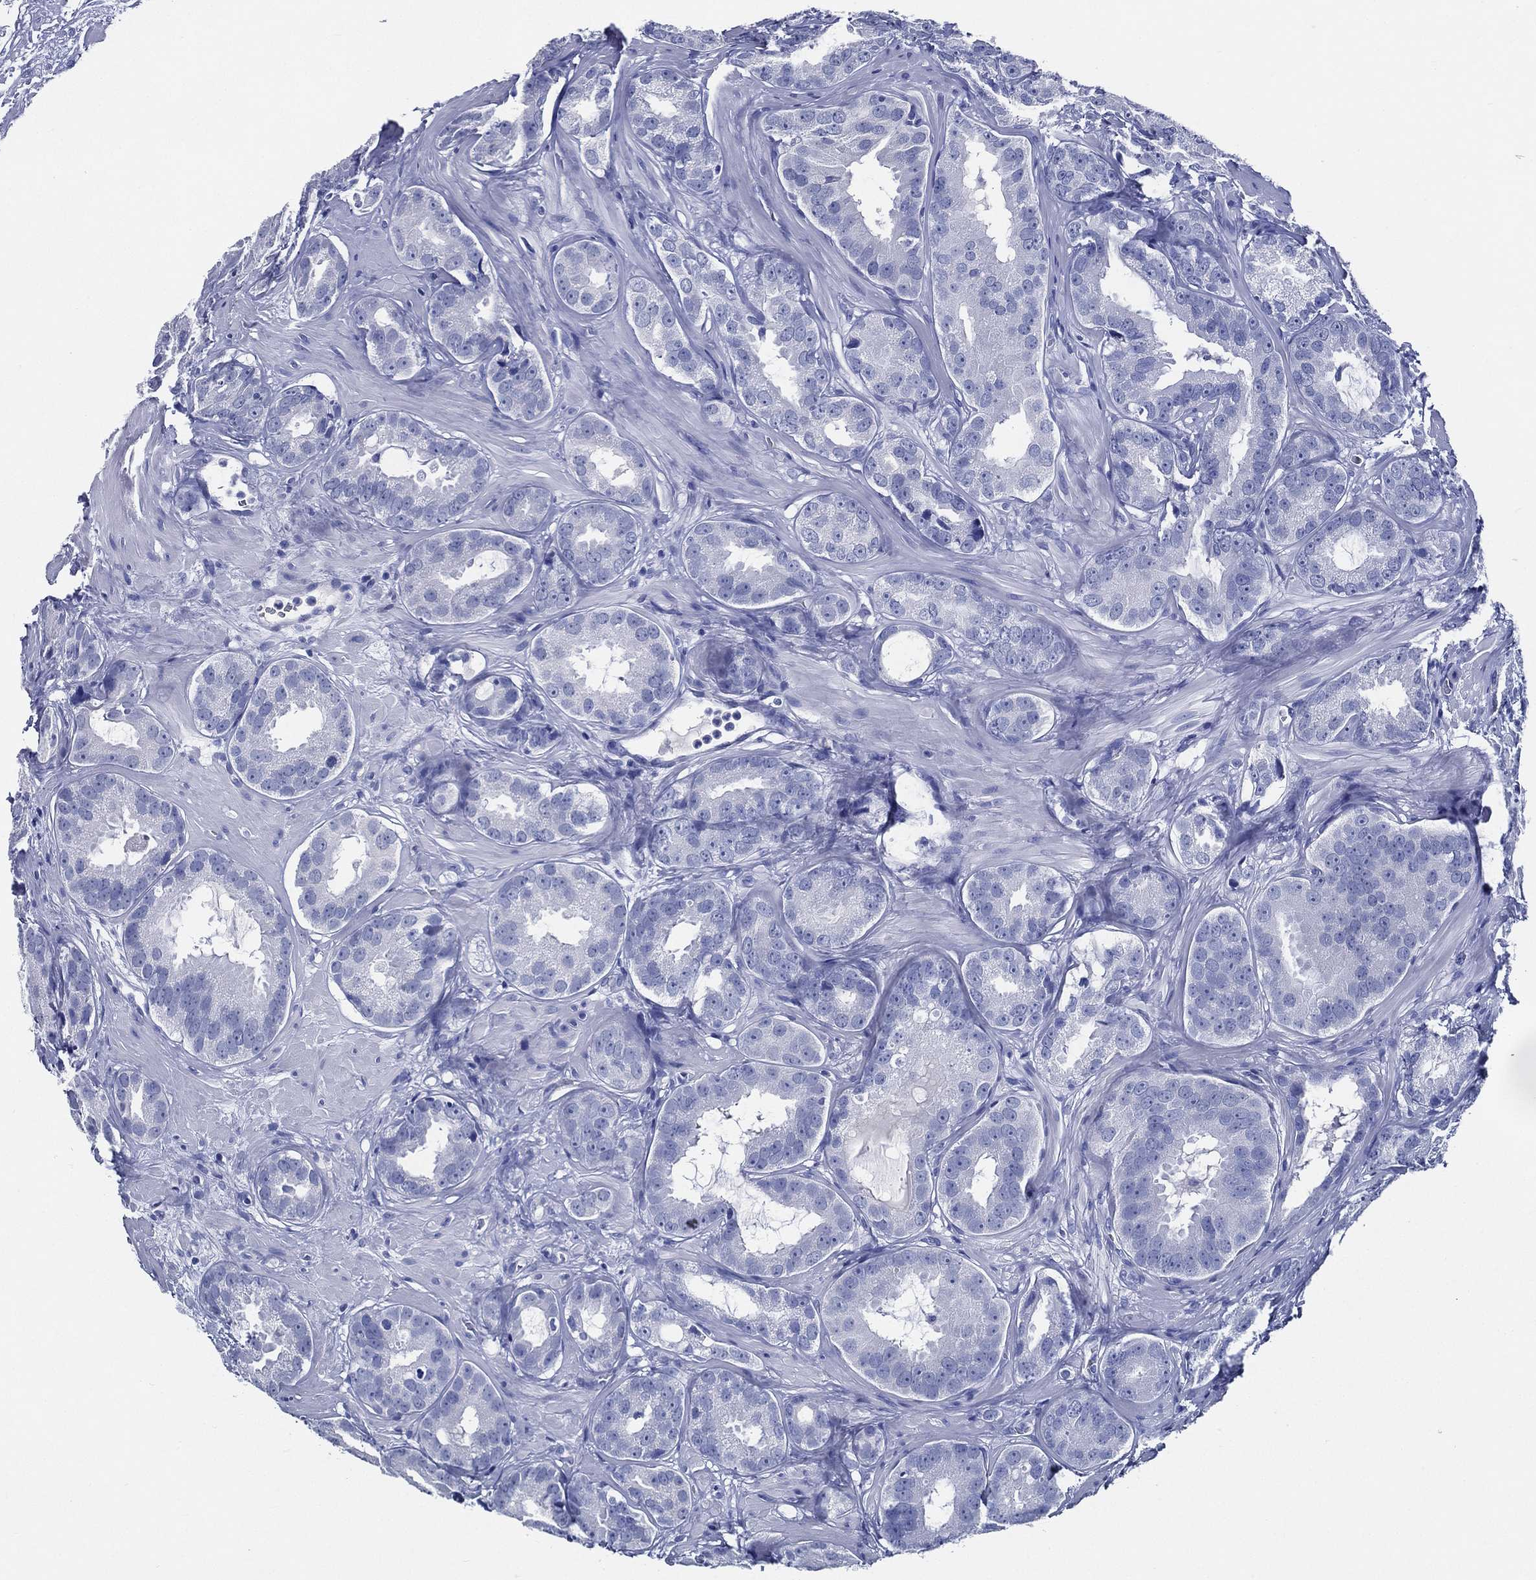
{"staining": {"intensity": "negative", "quantity": "none", "location": "none"}, "tissue": "prostate cancer", "cell_type": "Tumor cells", "image_type": "cancer", "snomed": [{"axis": "morphology", "description": "Adenocarcinoma, NOS"}, {"axis": "topography", "description": "Prostate"}], "caption": "Tumor cells show no significant protein staining in prostate cancer (adenocarcinoma).", "gene": "ACE2", "patient": {"sex": "male", "age": 69}}